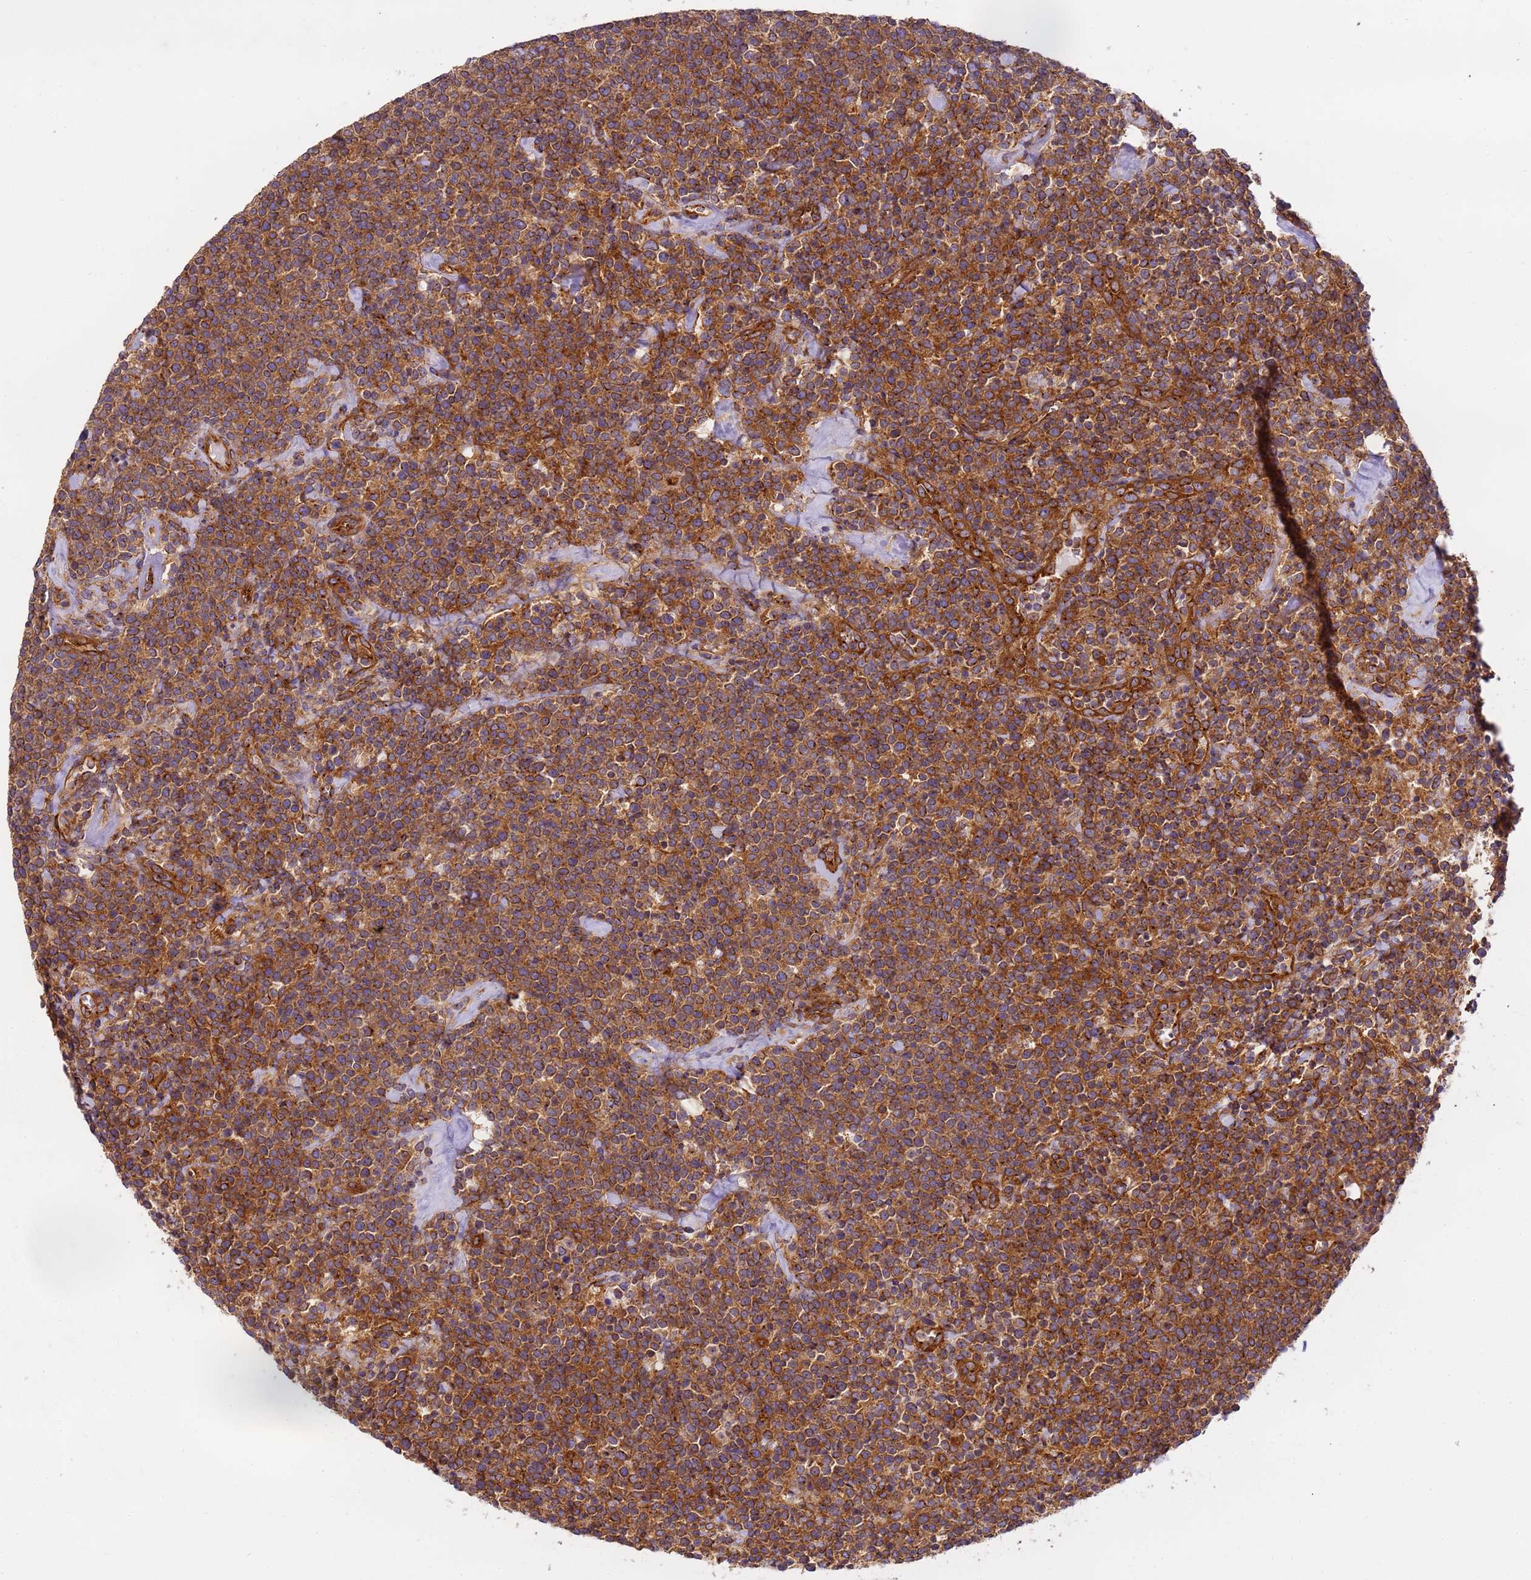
{"staining": {"intensity": "moderate", "quantity": ">75%", "location": "cytoplasmic/membranous"}, "tissue": "lymphoma", "cell_type": "Tumor cells", "image_type": "cancer", "snomed": [{"axis": "morphology", "description": "Malignant lymphoma, non-Hodgkin's type, High grade"}, {"axis": "topography", "description": "Lymph node"}], "caption": "Malignant lymphoma, non-Hodgkin's type (high-grade) stained with a brown dye displays moderate cytoplasmic/membranous positive expression in about >75% of tumor cells.", "gene": "DYNC1I2", "patient": {"sex": "male", "age": 61}}